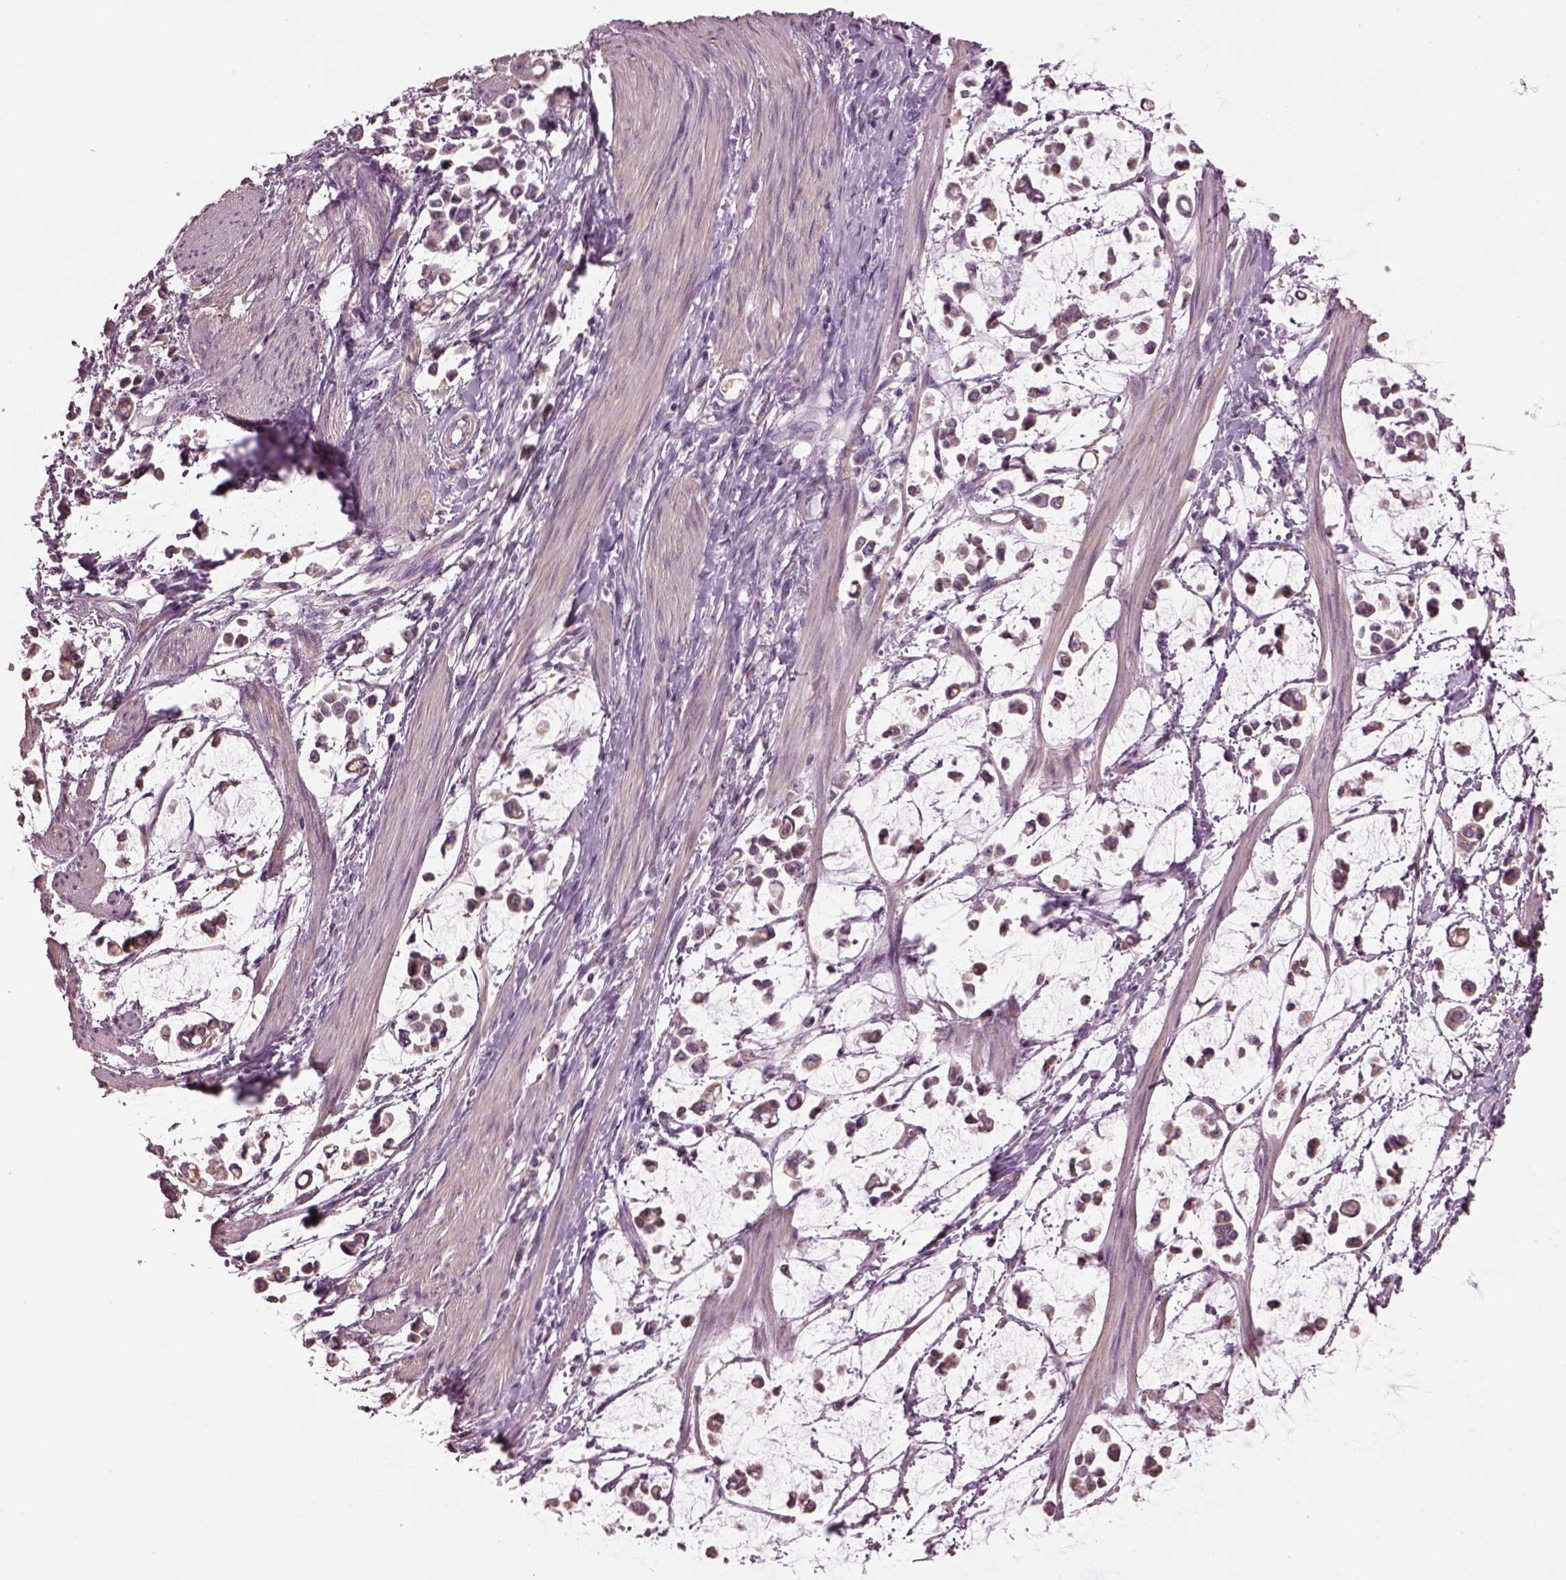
{"staining": {"intensity": "negative", "quantity": "none", "location": "none"}, "tissue": "stomach cancer", "cell_type": "Tumor cells", "image_type": "cancer", "snomed": [{"axis": "morphology", "description": "Adenocarcinoma, NOS"}, {"axis": "topography", "description": "Stomach"}], "caption": "The micrograph exhibits no staining of tumor cells in stomach cancer.", "gene": "SPATA7", "patient": {"sex": "male", "age": 82}}